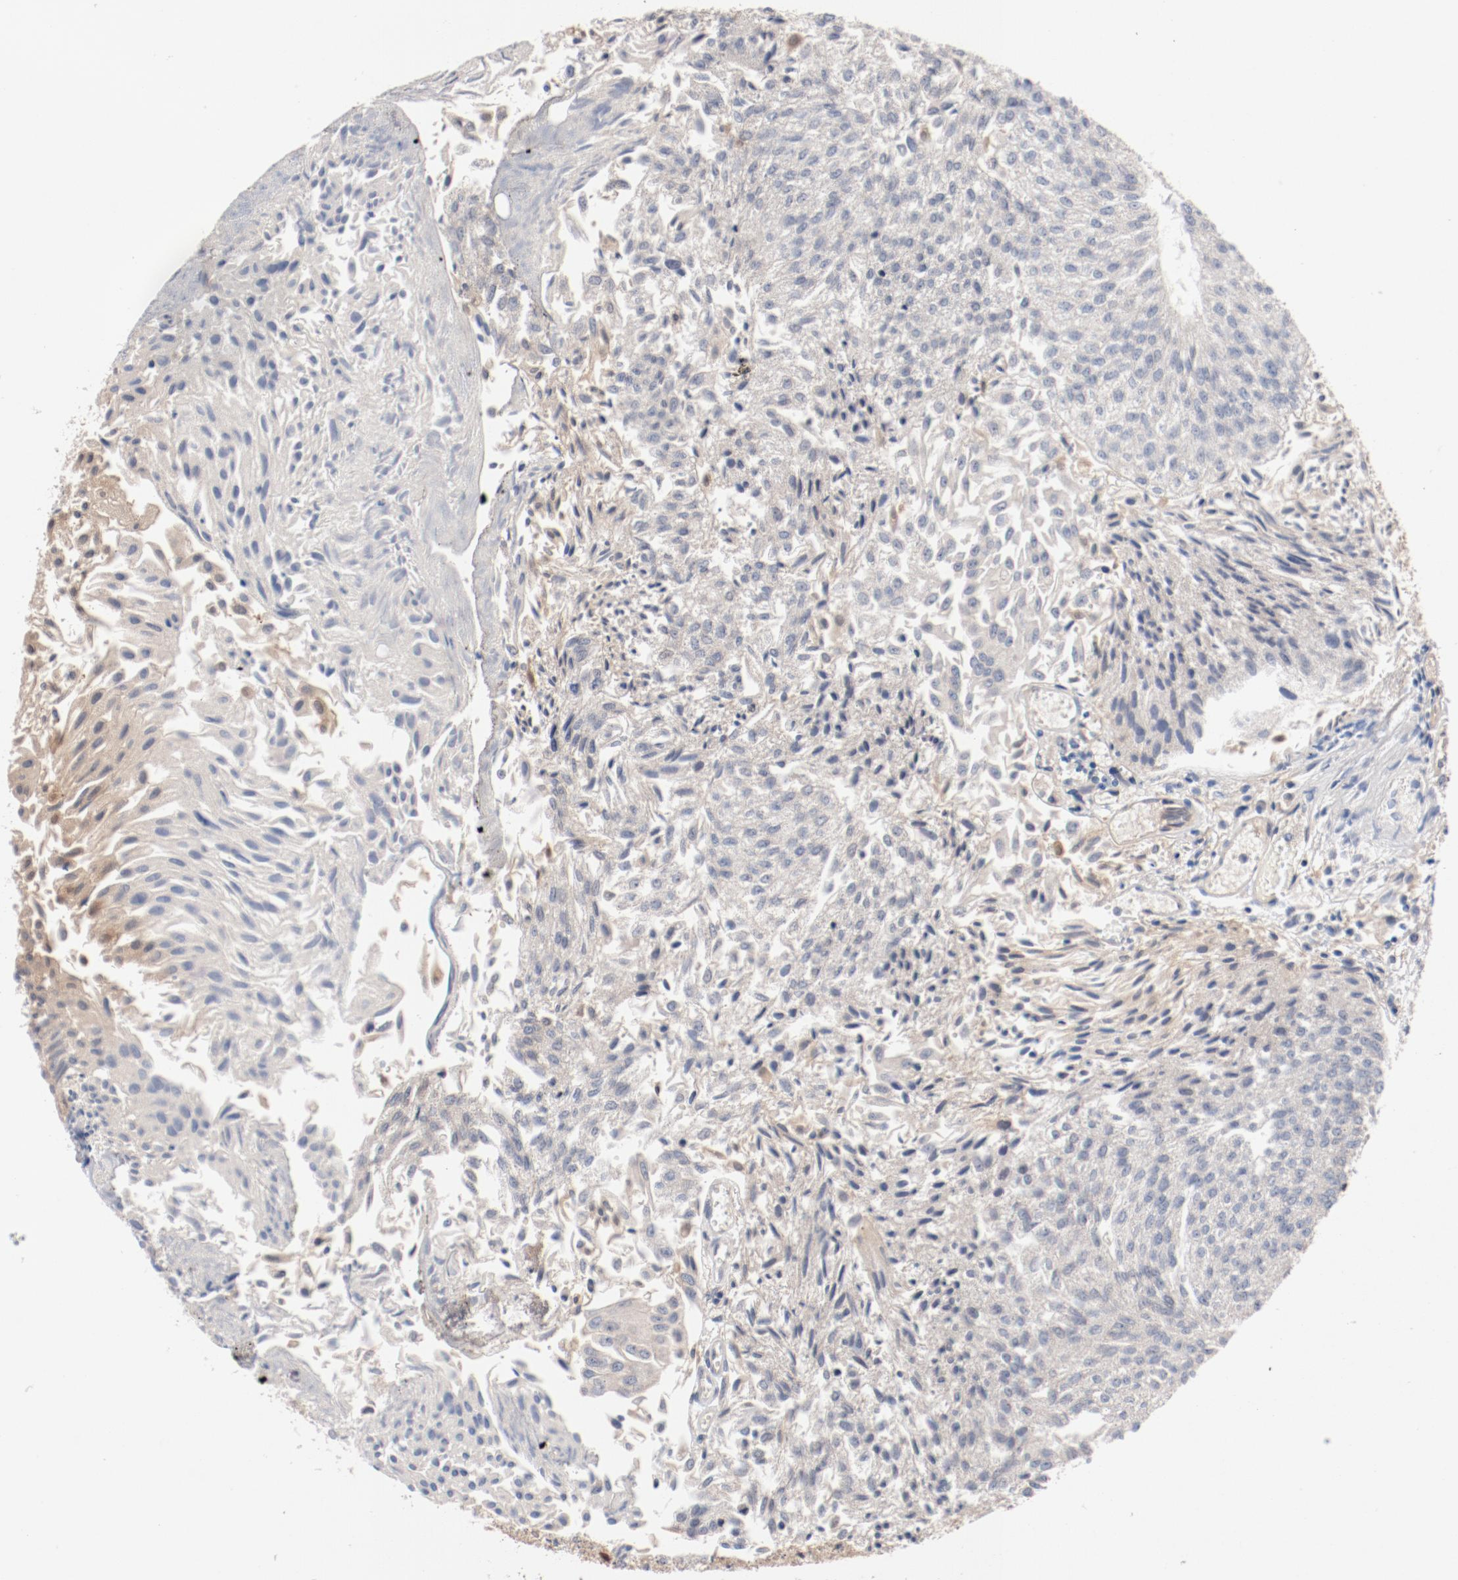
{"staining": {"intensity": "negative", "quantity": "none", "location": "none"}, "tissue": "urothelial cancer", "cell_type": "Tumor cells", "image_type": "cancer", "snomed": [{"axis": "morphology", "description": "Urothelial carcinoma, Low grade"}, {"axis": "topography", "description": "Urinary bladder"}], "caption": "A high-resolution photomicrograph shows immunohistochemistry (IHC) staining of low-grade urothelial carcinoma, which reveals no significant staining in tumor cells. Nuclei are stained in blue.", "gene": "PITPNM2", "patient": {"sex": "male", "age": 86}}